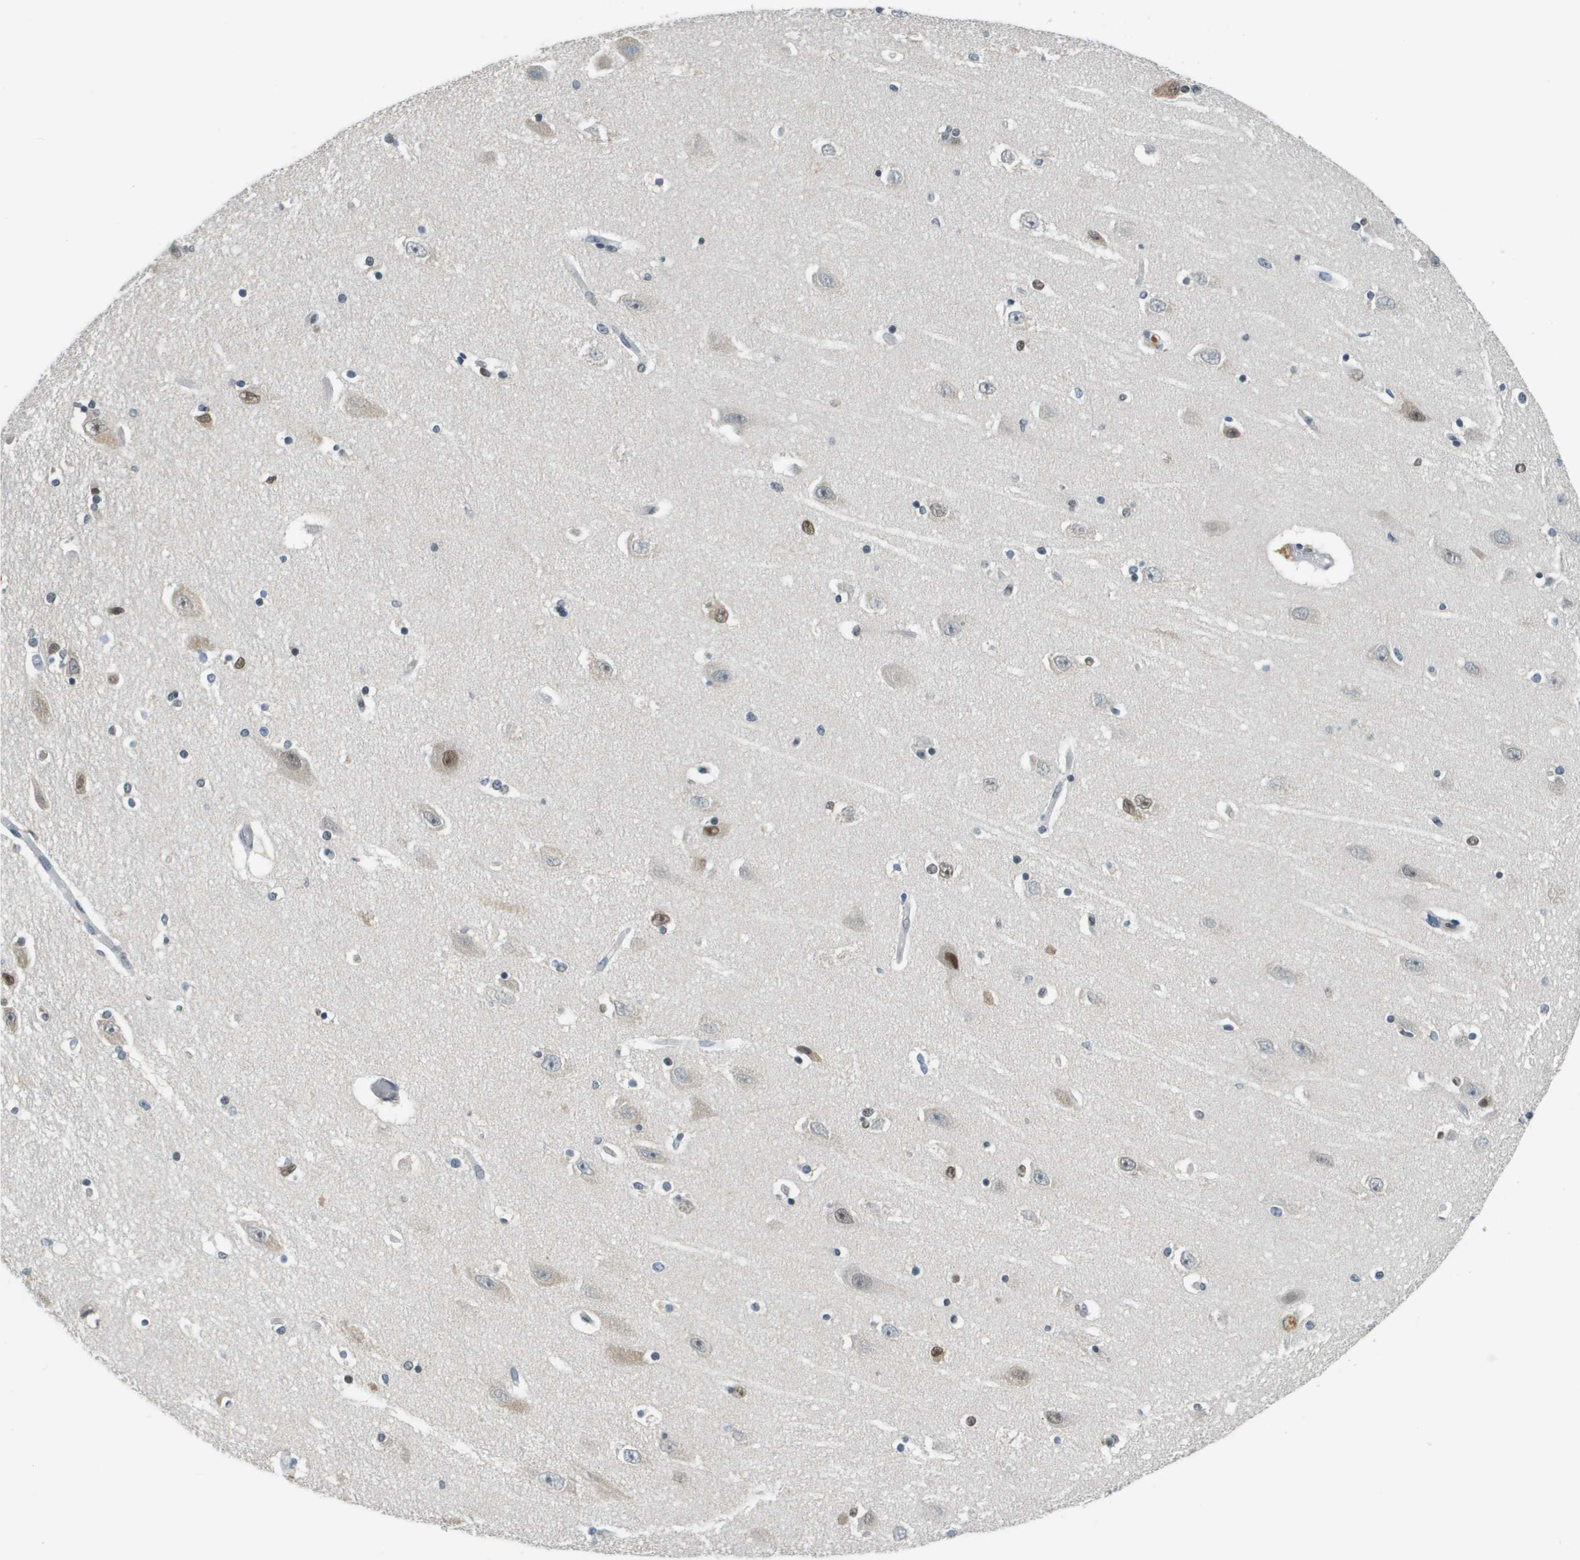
{"staining": {"intensity": "strong", "quantity": "25%-75%", "location": "nuclear"}, "tissue": "hippocampus", "cell_type": "Glial cells", "image_type": "normal", "snomed": [{"axis": "morphology", "description": "Normal tissue, NOS"}, {"axis": "topography", "description": "Hippocampus"}], "caption": "Immunohistochemical staining of benign hippocampus reveals strong nuclear protein positivity in about 25%-75% of glial cells.", "gene": "CBX5", "patient": {"sex": "female", "age": 54}}